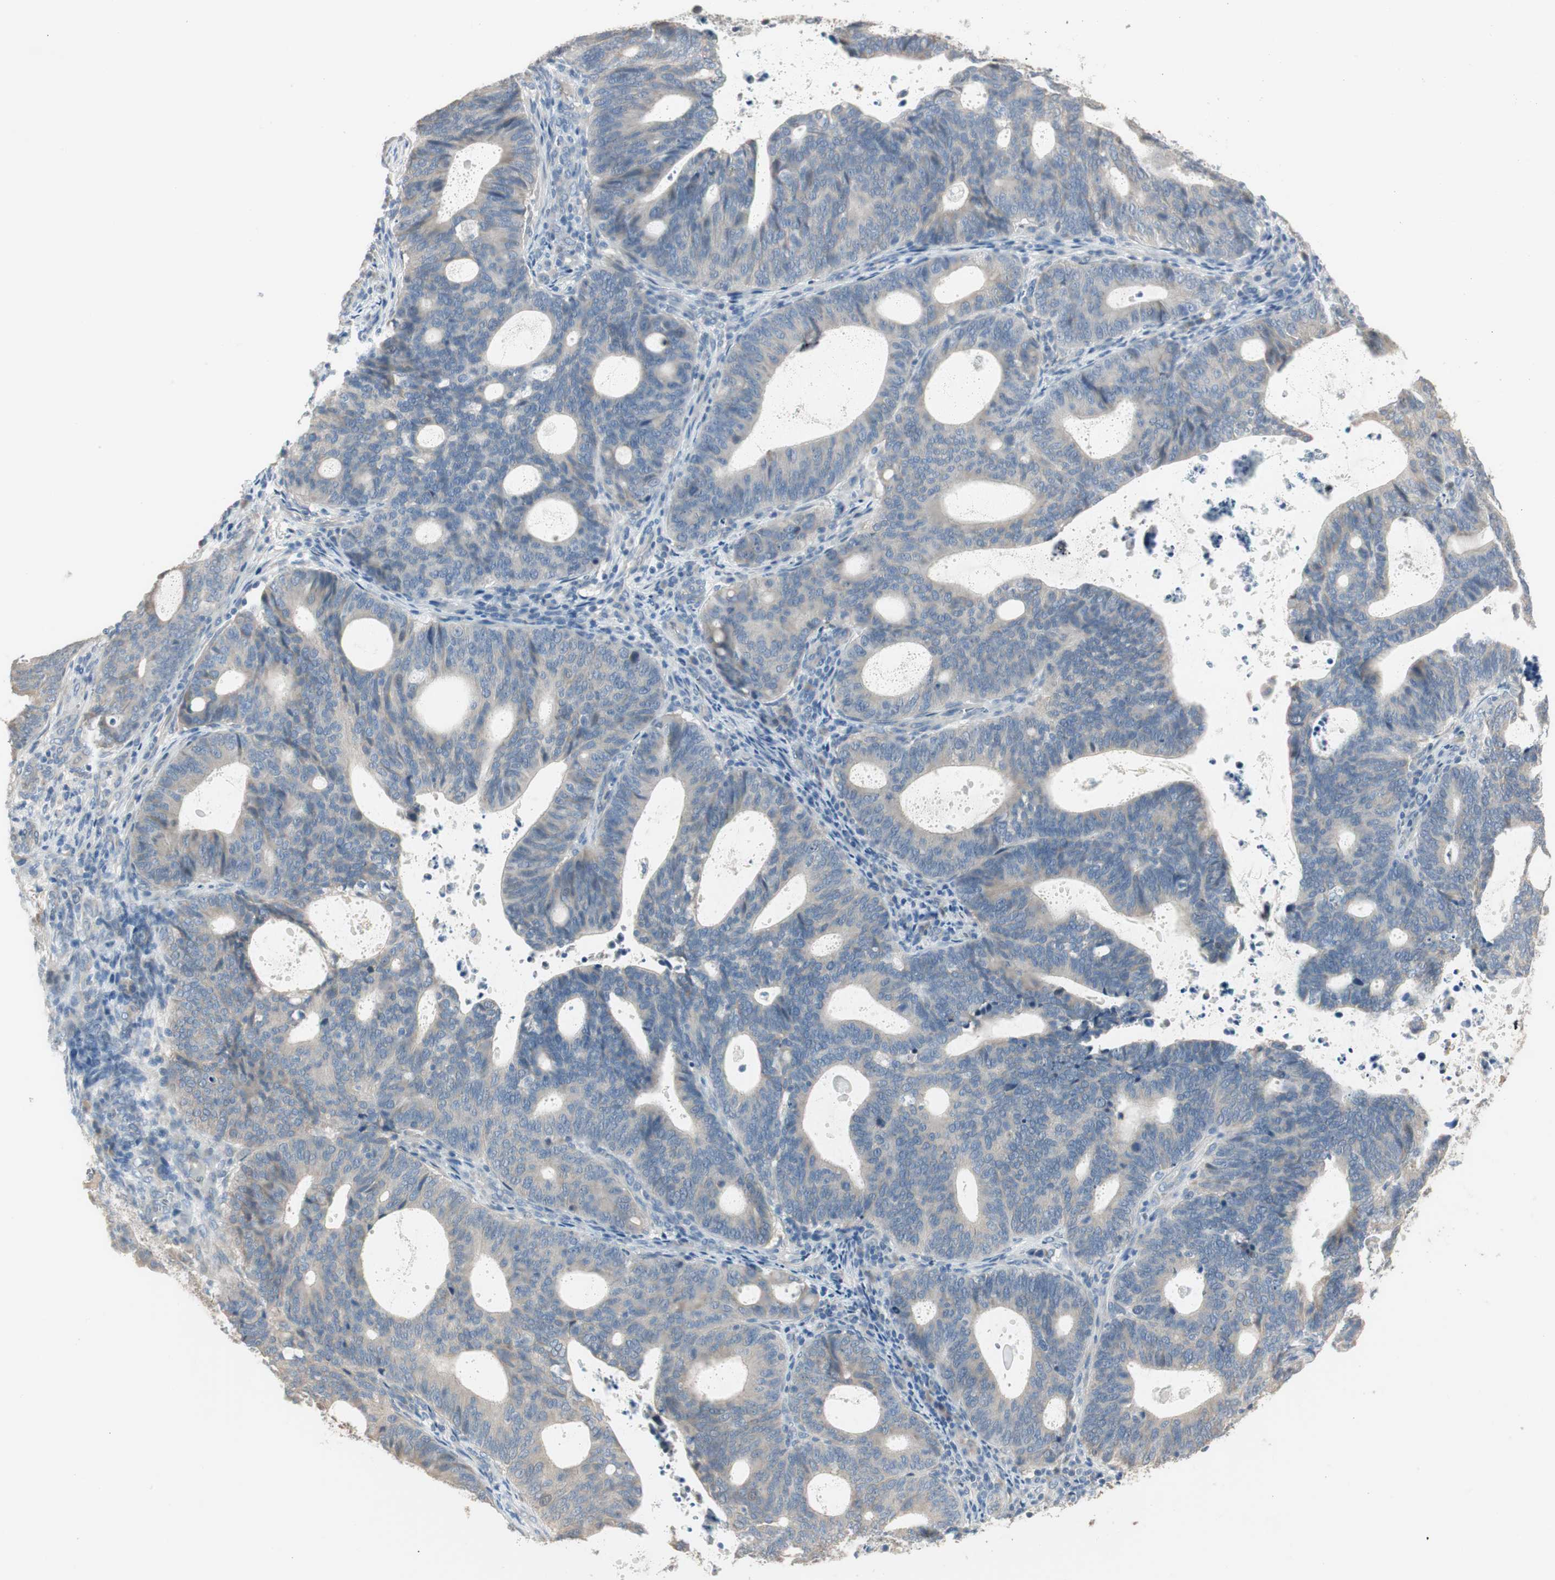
{"staining": {"intensity": "negative", "quantity": "none", "location": "none"}, "tissue": "endometrial cancer", "cell_type": "Tumor cells", "image_type": "cancer", "snomed": [{"axis": "morphology", "description": "Adenocarcinoma, NOS"}, {"axis": "topography", "description": "Uterus"}], "caption": "This is an immunohistochemistry (IHC) image of human endometrial cancer. There is no positivity in tumor cells.", "gene": "SPINK4", "patient": {"sex": "female", "age": 83}}